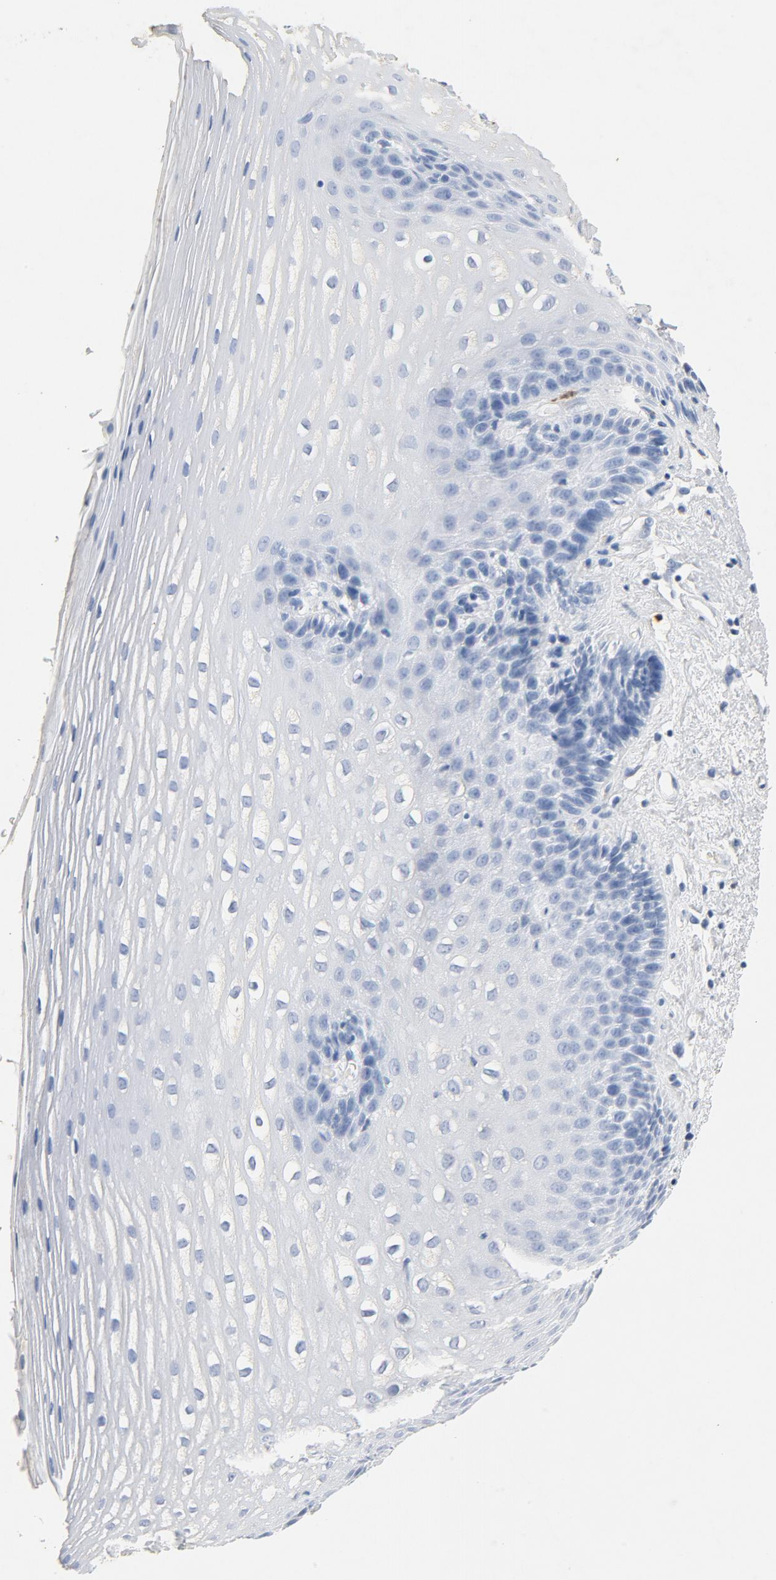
{"staining": {"intensity": "negative", "quantity": "none", "location": "none"}, "tissue": "esophagus", "cell_type": "Squamous epithelial cells", "image_type": "normal", "snomed": [{"axis": "morphology", "description": "Normal tissue, NOS"}, {"axis": "topography", "description": "Esophagus"}], "caption": "DAB immunohistochemical staining of normal human esophagus demonstrates no significant positivity in squamous epithelial cells. (DAB immunohistochemistry, high magnification).", "gene": "PTPRB", "patient": {"sex": "female", "age": 70}}